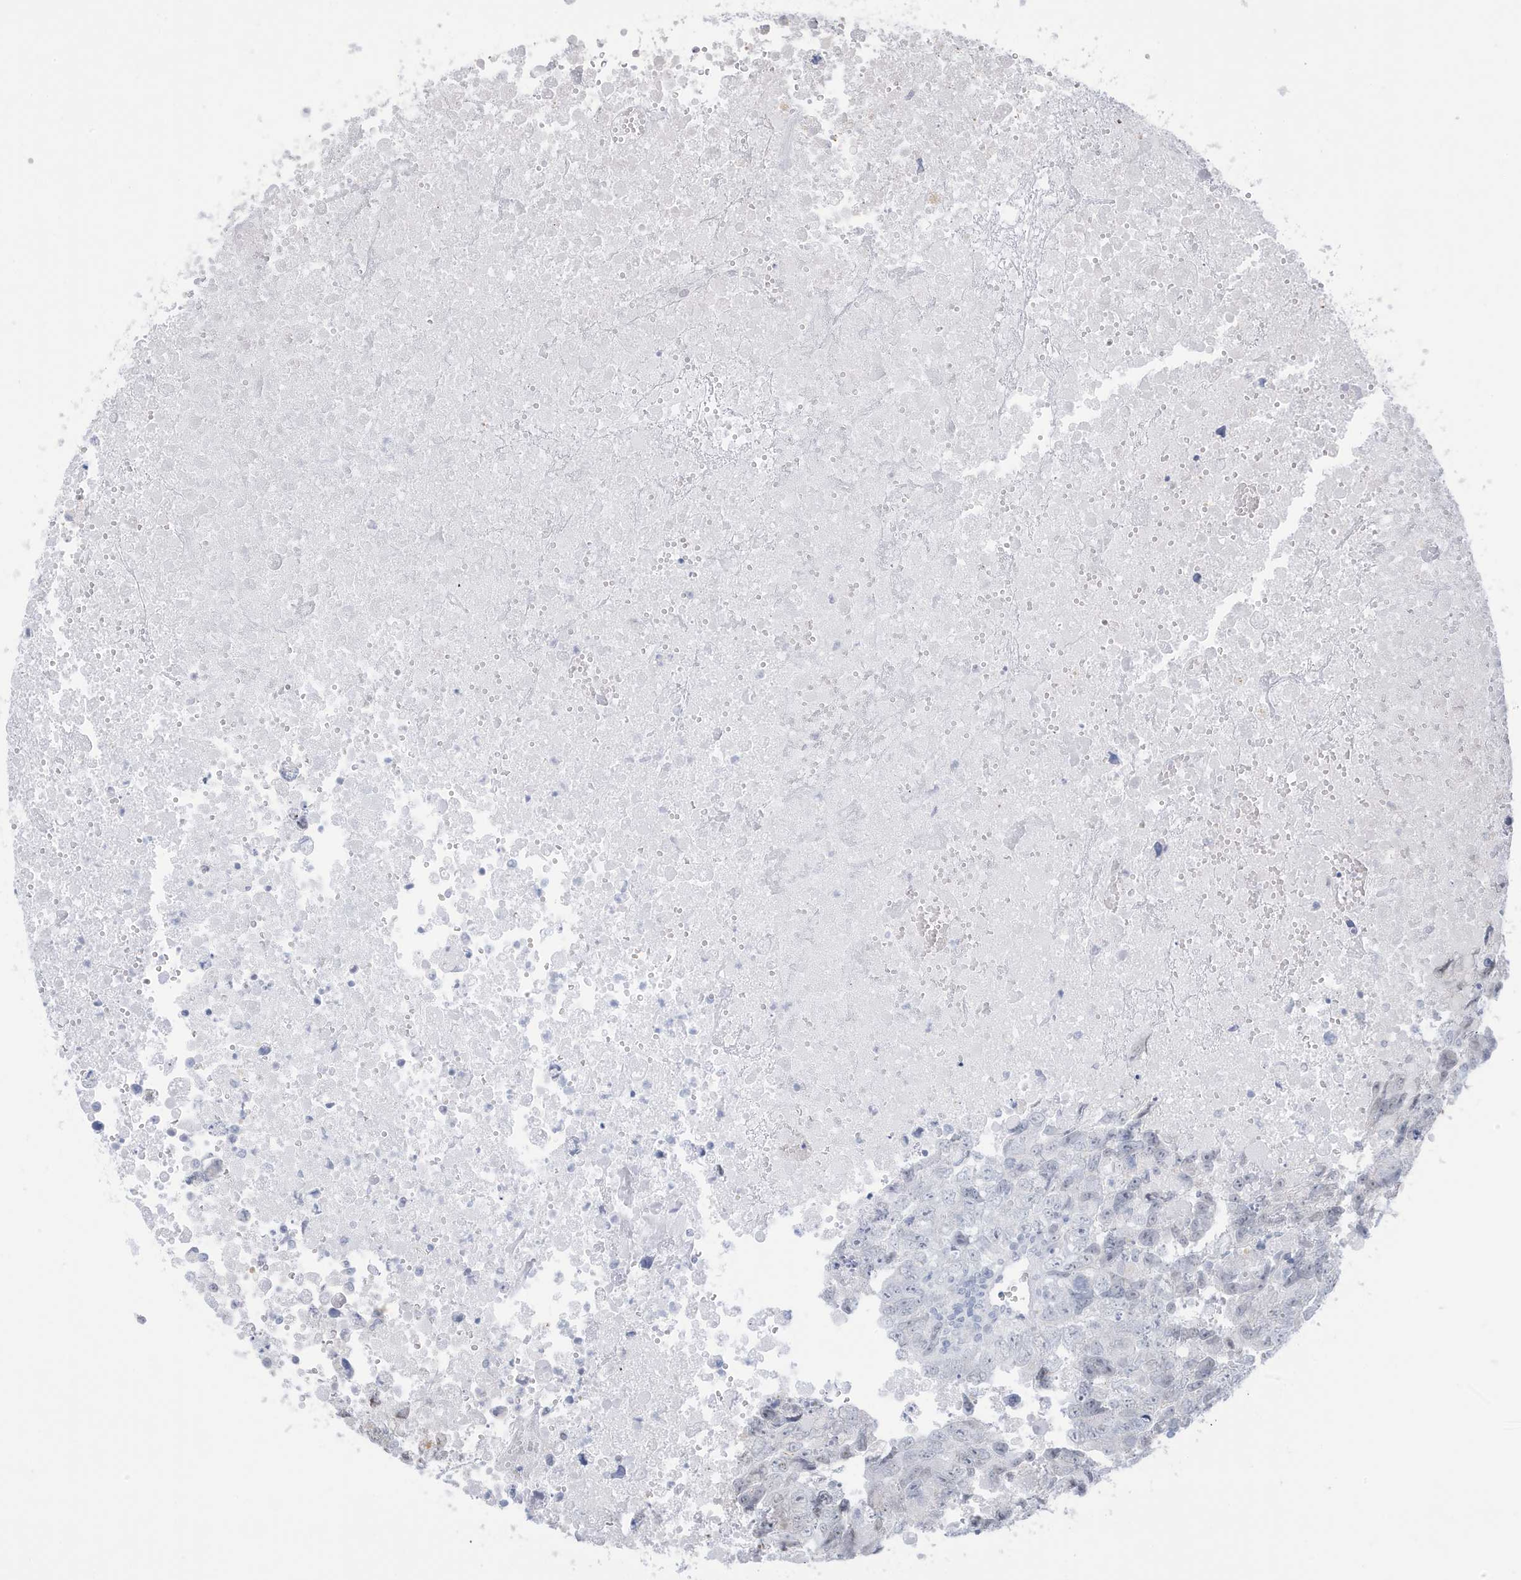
{"staining": {"intensity": "negative", "quantity": "none", "location": "none"}, "tissue": "testis cancer", "cell_type": "Tumor cells", "image_type": "cancer", "snomed": [{"axis": "morphology", "description": "Carcinoma, Embryonal, NOS"}, {"axis": "topography", "description": "Testis"}], "caption": "High power microscopy micrograph of an immunohistochemistry (IHC) histopathology image of embryonal carcinoma (testis), revealing no significant positivity in tumor cells.", "gene": "FNDC1", "patient": {"sex": "male", "age": 37}}